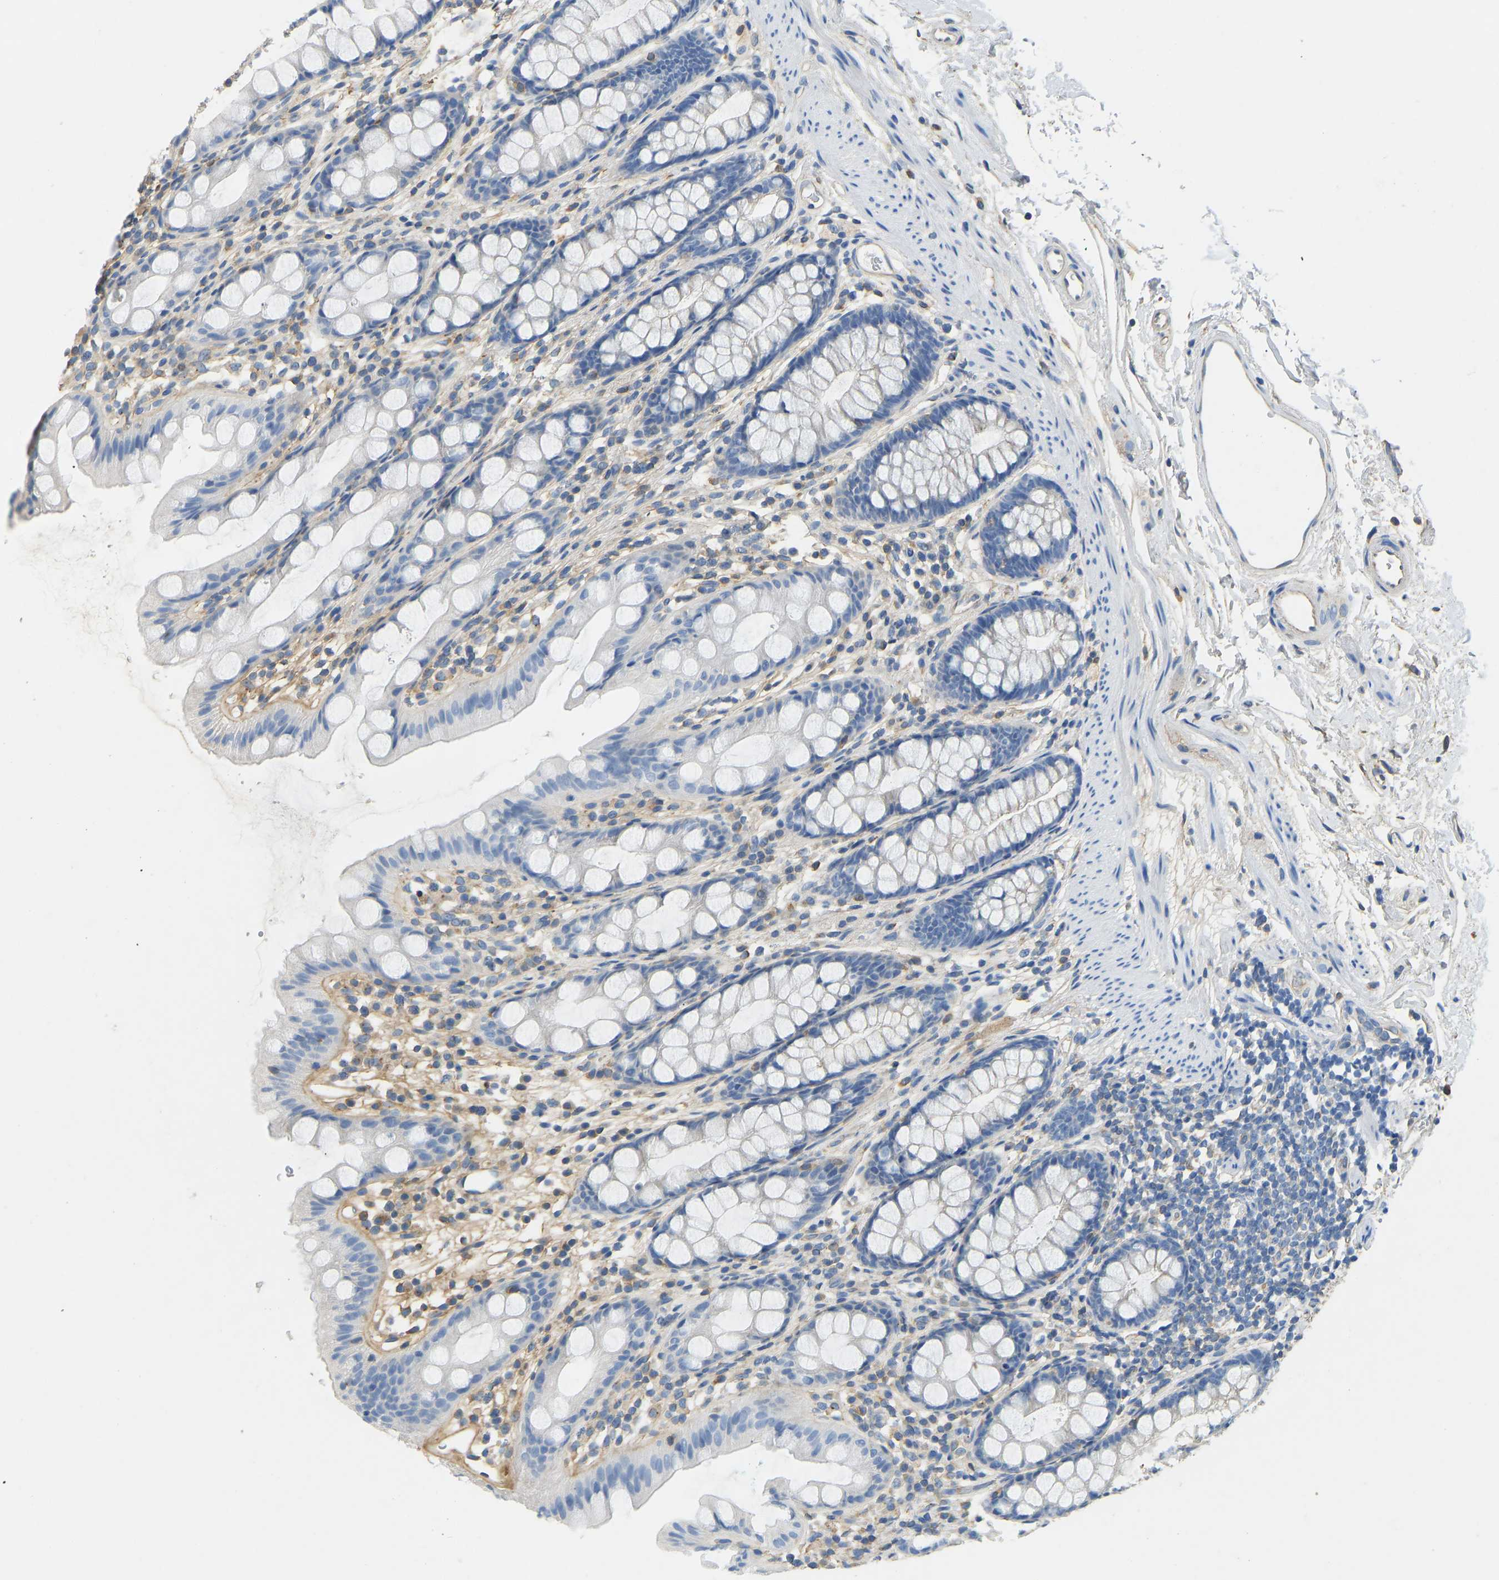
{"staining": {"intensity": "negative", "quantity": "none", "location": "none"}, "tissue": "rectum", "cell_type": "Glandular cells", "image_type": "normal", "snomed": [{"axis": "morphology", "description": "Normal tissue, NOS"}, {"axis": "topography", "description": "Rectum"}], "caption": "This is an IHC image of benign rectum. There is no positivity in glandular cells.", "gene": "TECTA", "patient": {"sex": "female", "age": 65}}